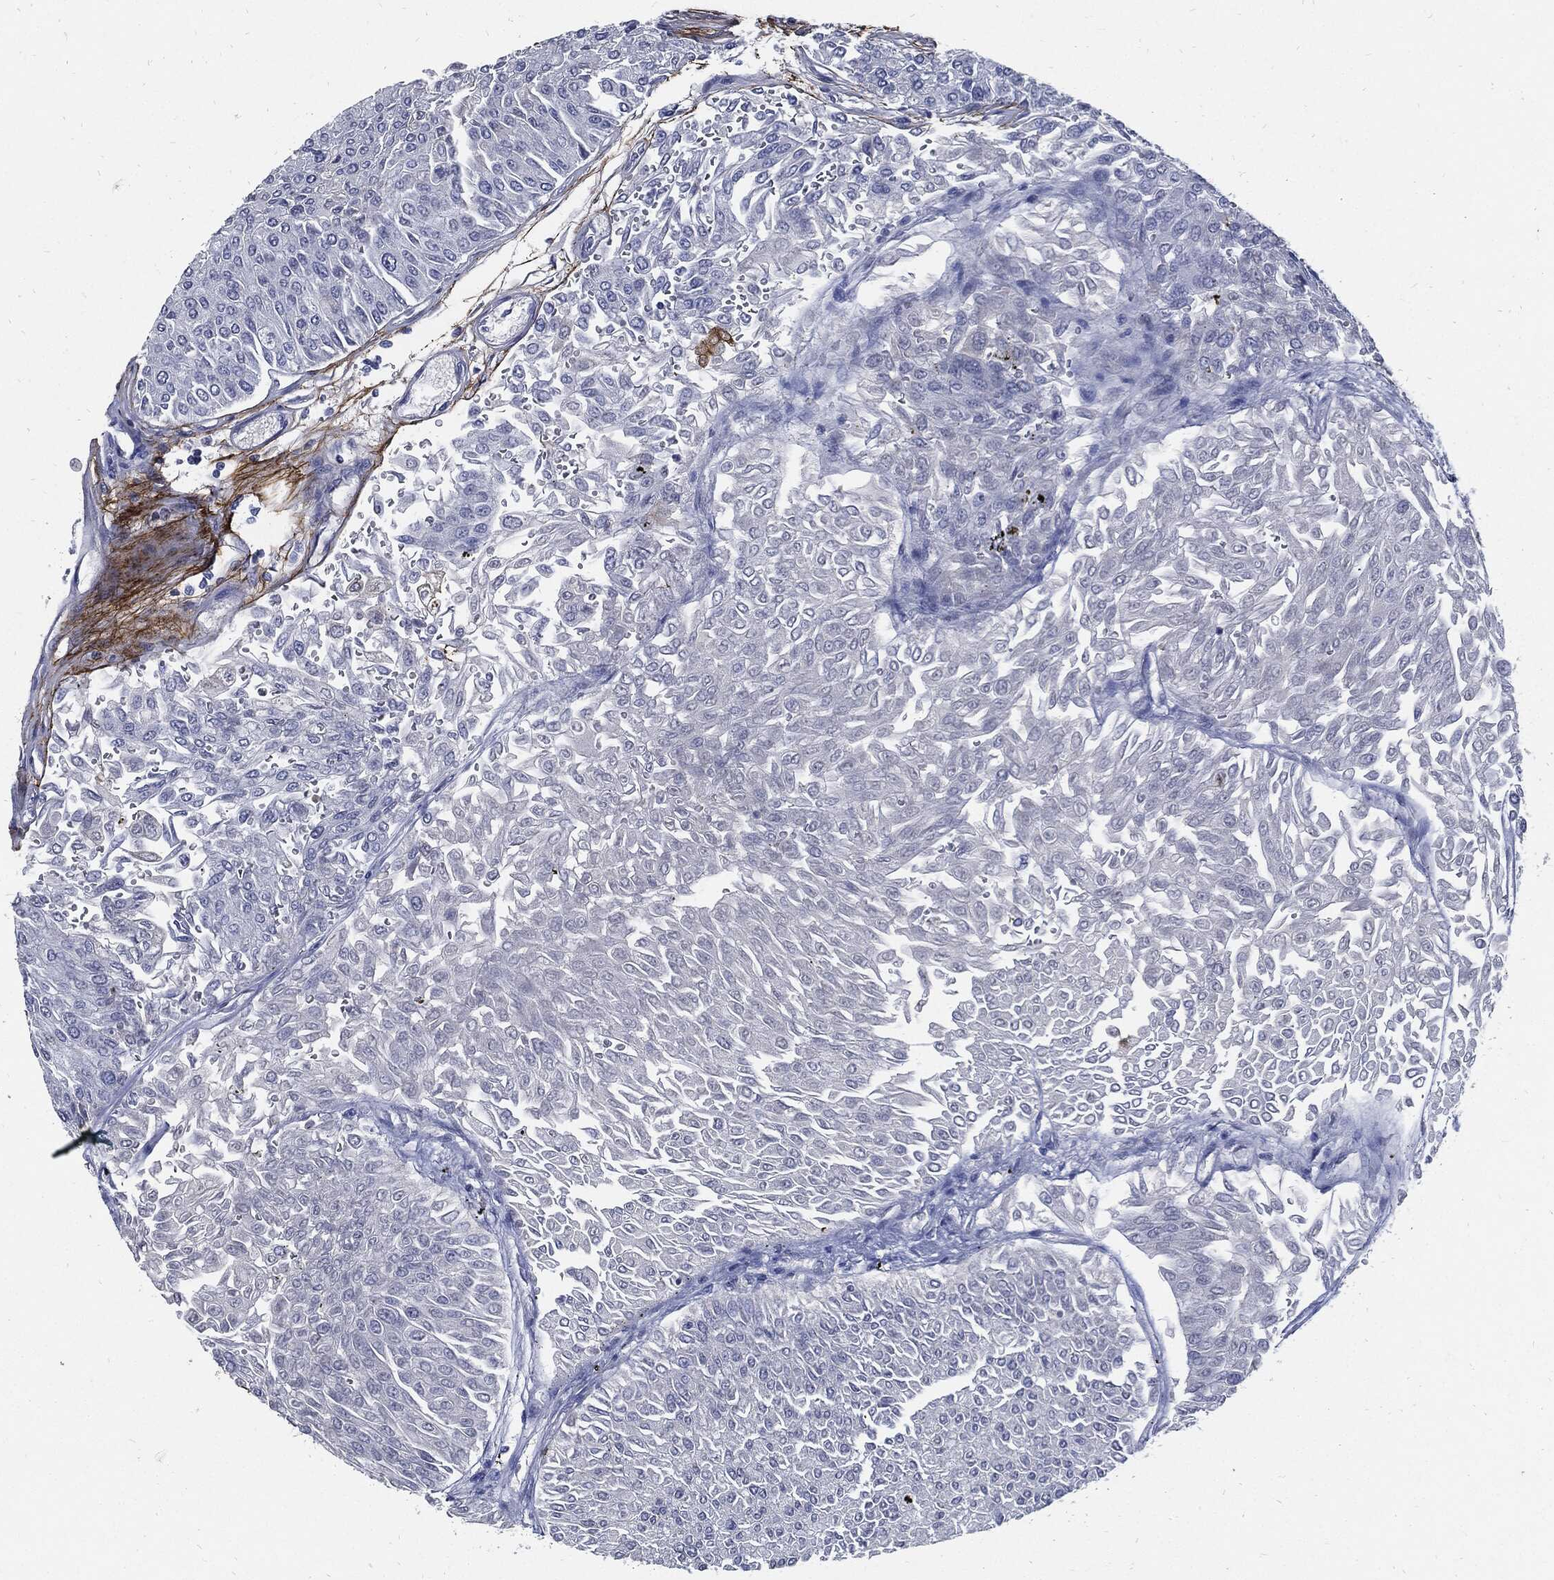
{"staining": {"intensity": "negative", "quantity": "none", "location": "none"}, "tissue": "urothelial cancer", "cell_type": "Tumor cells", "image_type": "cancer", "snomed": [{"axis": "morphology", "description": "Urothelial carcinoma, Low grade"}, {"axis": "topography", "description": "Urinary bladder"}], "caption": "Tumor cells show no significant positivity in urothelial carcinoma (low-grade).", "gene": "FBN1", "patient": {"sex": "male", "age": 67}}